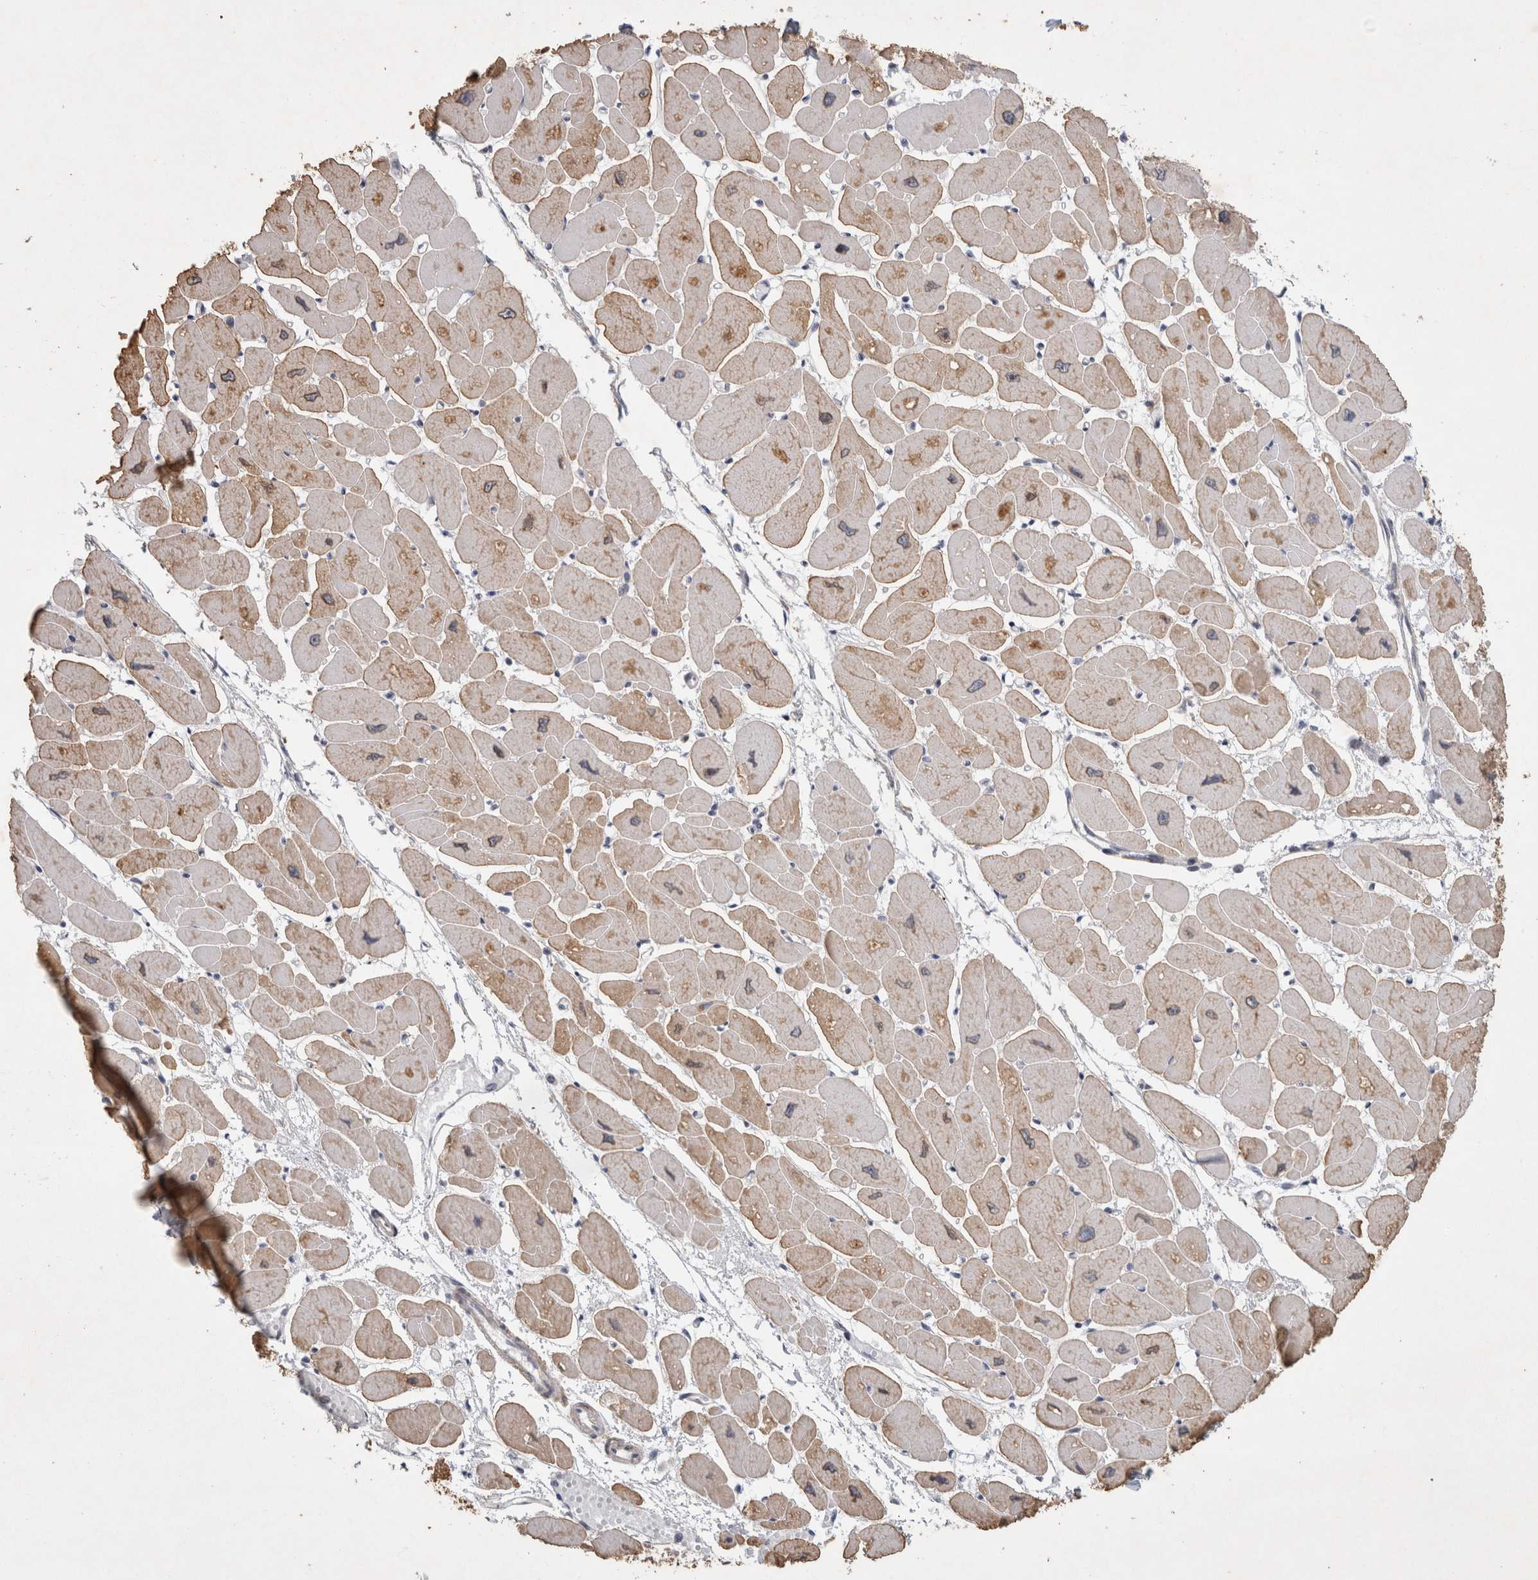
{"staining": {"intensity": "moderate", "quantity": ">75%", "location": "cytoplasmic/membranous"}, "tissue": "heart muscle", "cell_type": "Cardiomyocytes", "image_type": "normal", "snomed": [{"axis": "morphology", "description": "Normal tissue, NOS"}, {"axis": "topography", "description": "Heart"}], "caption": "Protein expression analysis of unremarkable human heart muscle reveals moderate cytoplasmic/membranous expression in approximately >75% of cardiomyocytes. The protein is shown in brown color, while the nuclei are stained blue.", "gene": "C8orf58", "patient": {"sex": "female", "age": 54}}